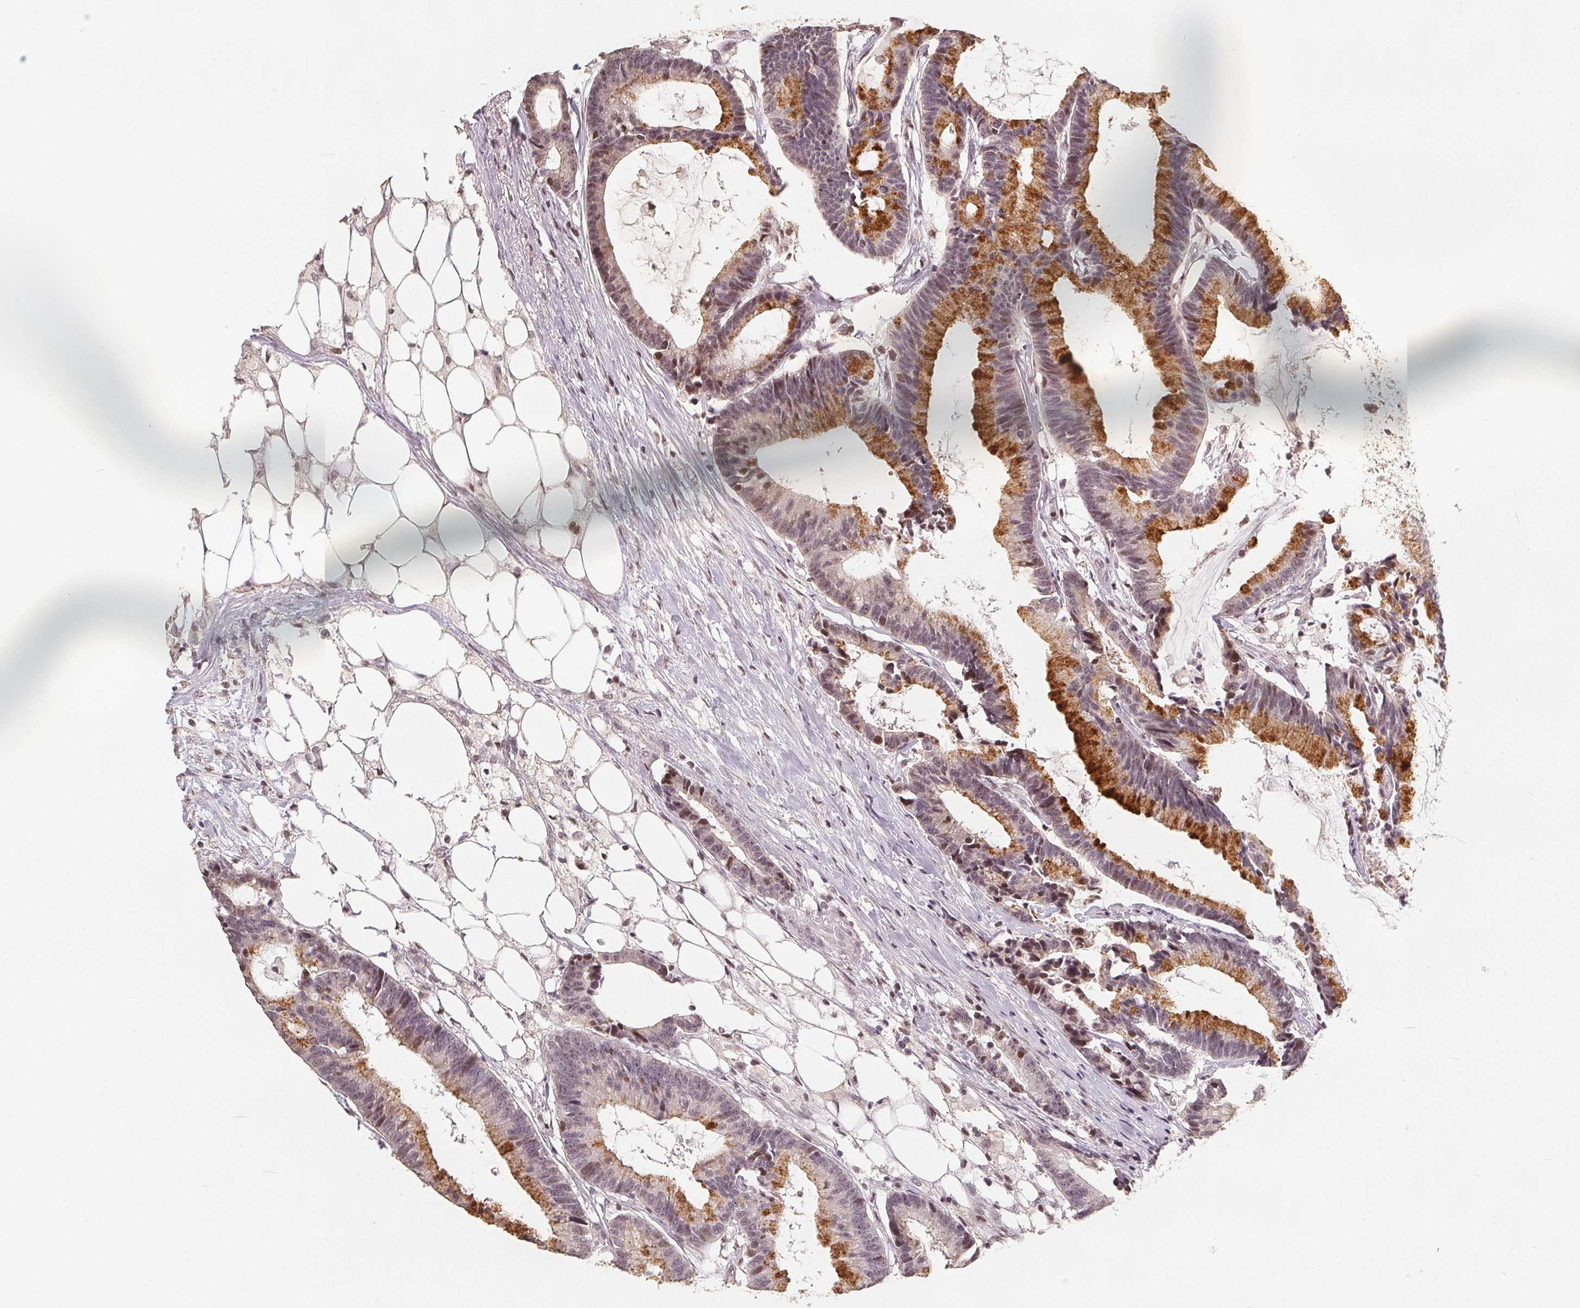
{"staining": {"intensity": "moderate", "quantity": "25%-75%", "location": "cytoplasmic/membranous,nuclear"}, "tissue": "colorectal cancer", "cell_type": "Tumor cells", "image_type": "cancer", "snomed": [{"axis": "morphology", "description": "Adenocarcinoma, NOS"}, {"axis": "topography", "description": "Colon"}], "caption": "Adenocarcinoma (colorectal) stained for a protein (brown) exhibits moderate cytoplasmic/membranous and nuclear positive positivity in about 25%-75% of tumor cells.", "gene": "CCDC138", "patient": {"sex": "female", "age": 78}}